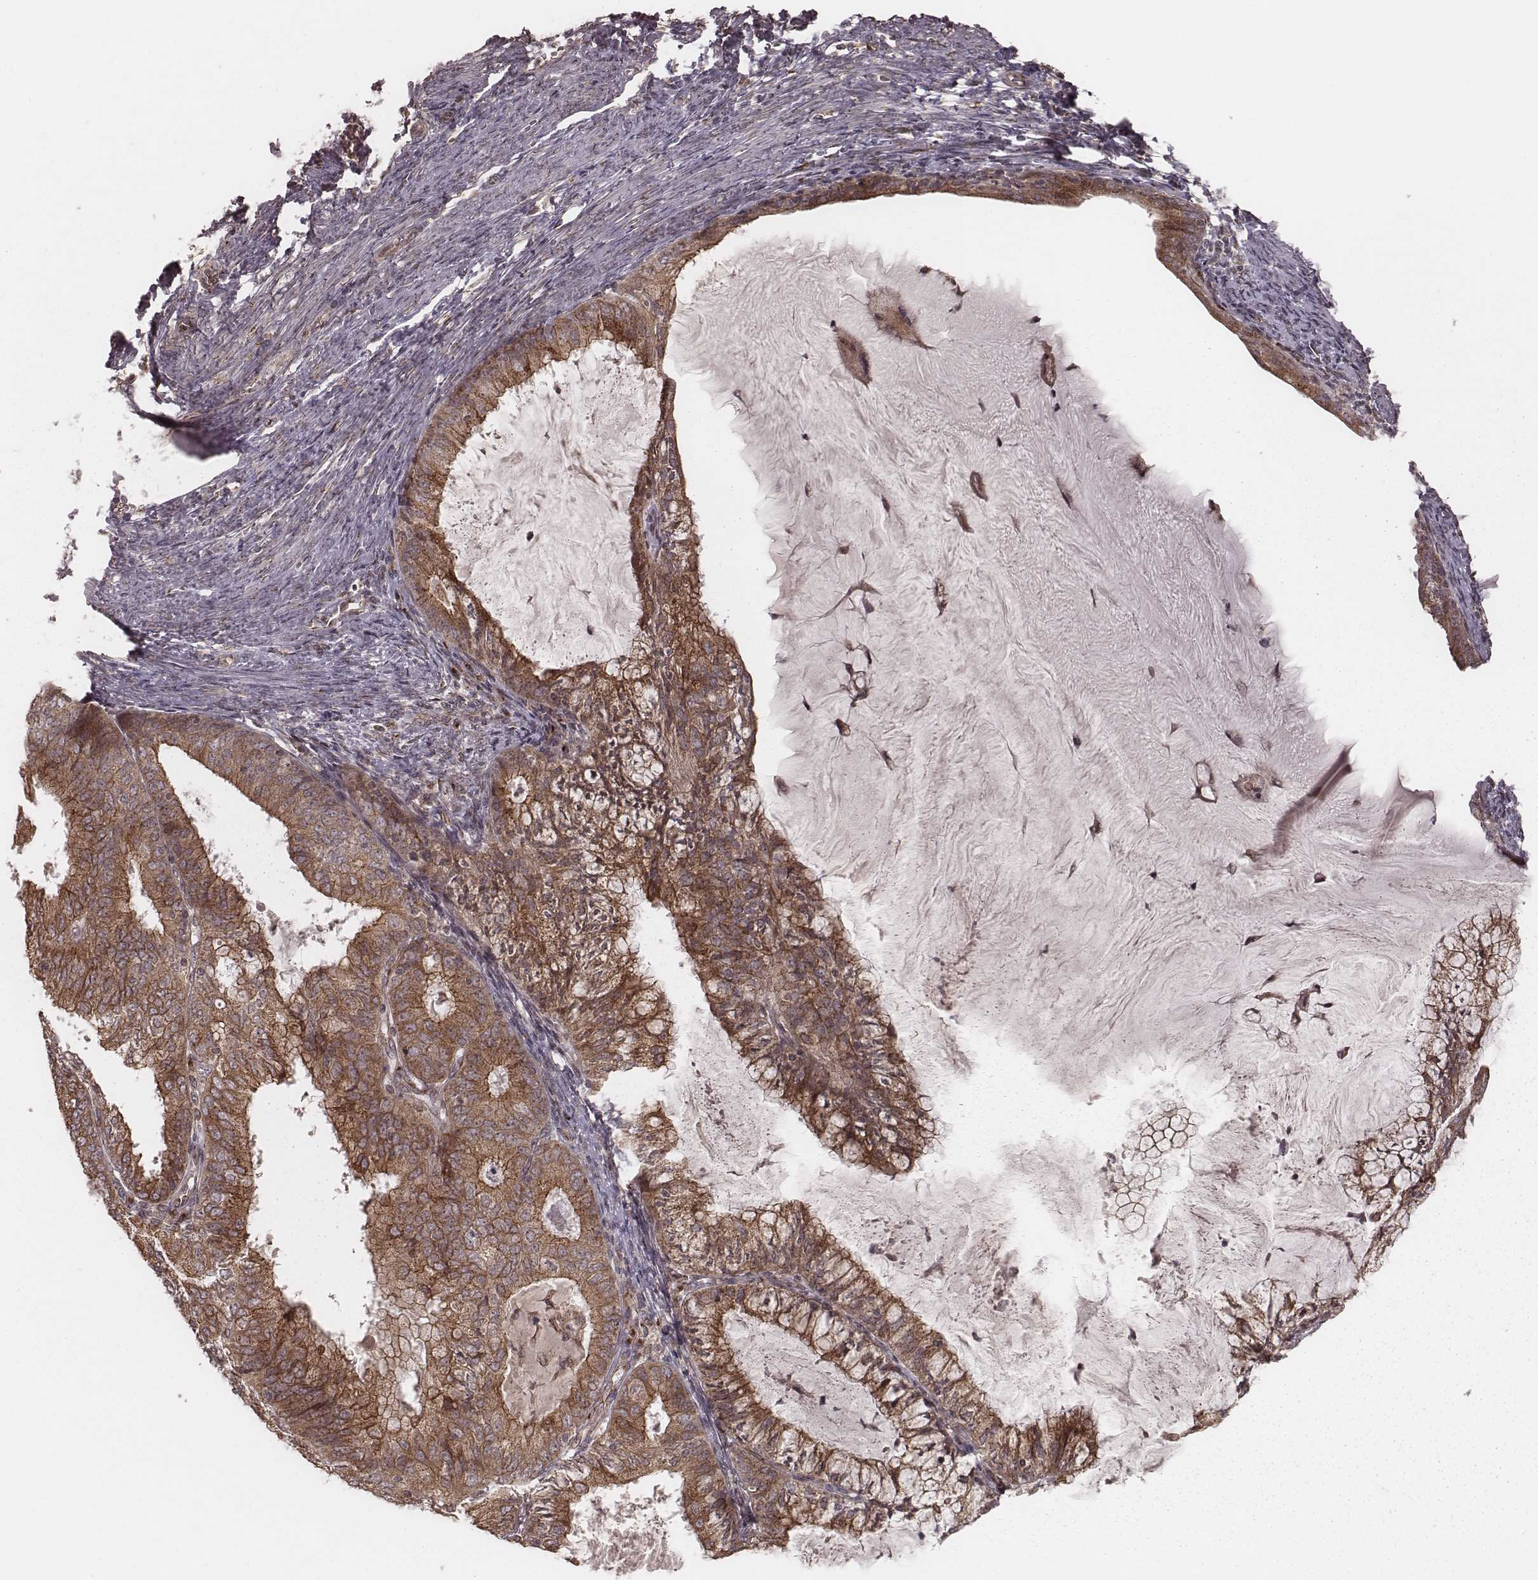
{"staining": {"intensity": "strong", "quantity": ">75%", "location": "cytoplasmic/membranous"}, "tissue": "endometrial cancer", "cell_type": "Tumor cells", "image_type": "cancer", "snomed": [{"axis": "morphology", "description": "Adenocarcinoma, NOS"}, {"axis": "topography", "description": "Endometrium"}], "caption": "A high-resolution micrograph shows immunohistochemistry (IHC) staining of adenocarcinoma (endometrial), which reveals strong cytoplasmic/membranous positivity in about >75% of tumor cells.", "gene": "MYO19", "patient": {"sex": "female", "age": 57}}